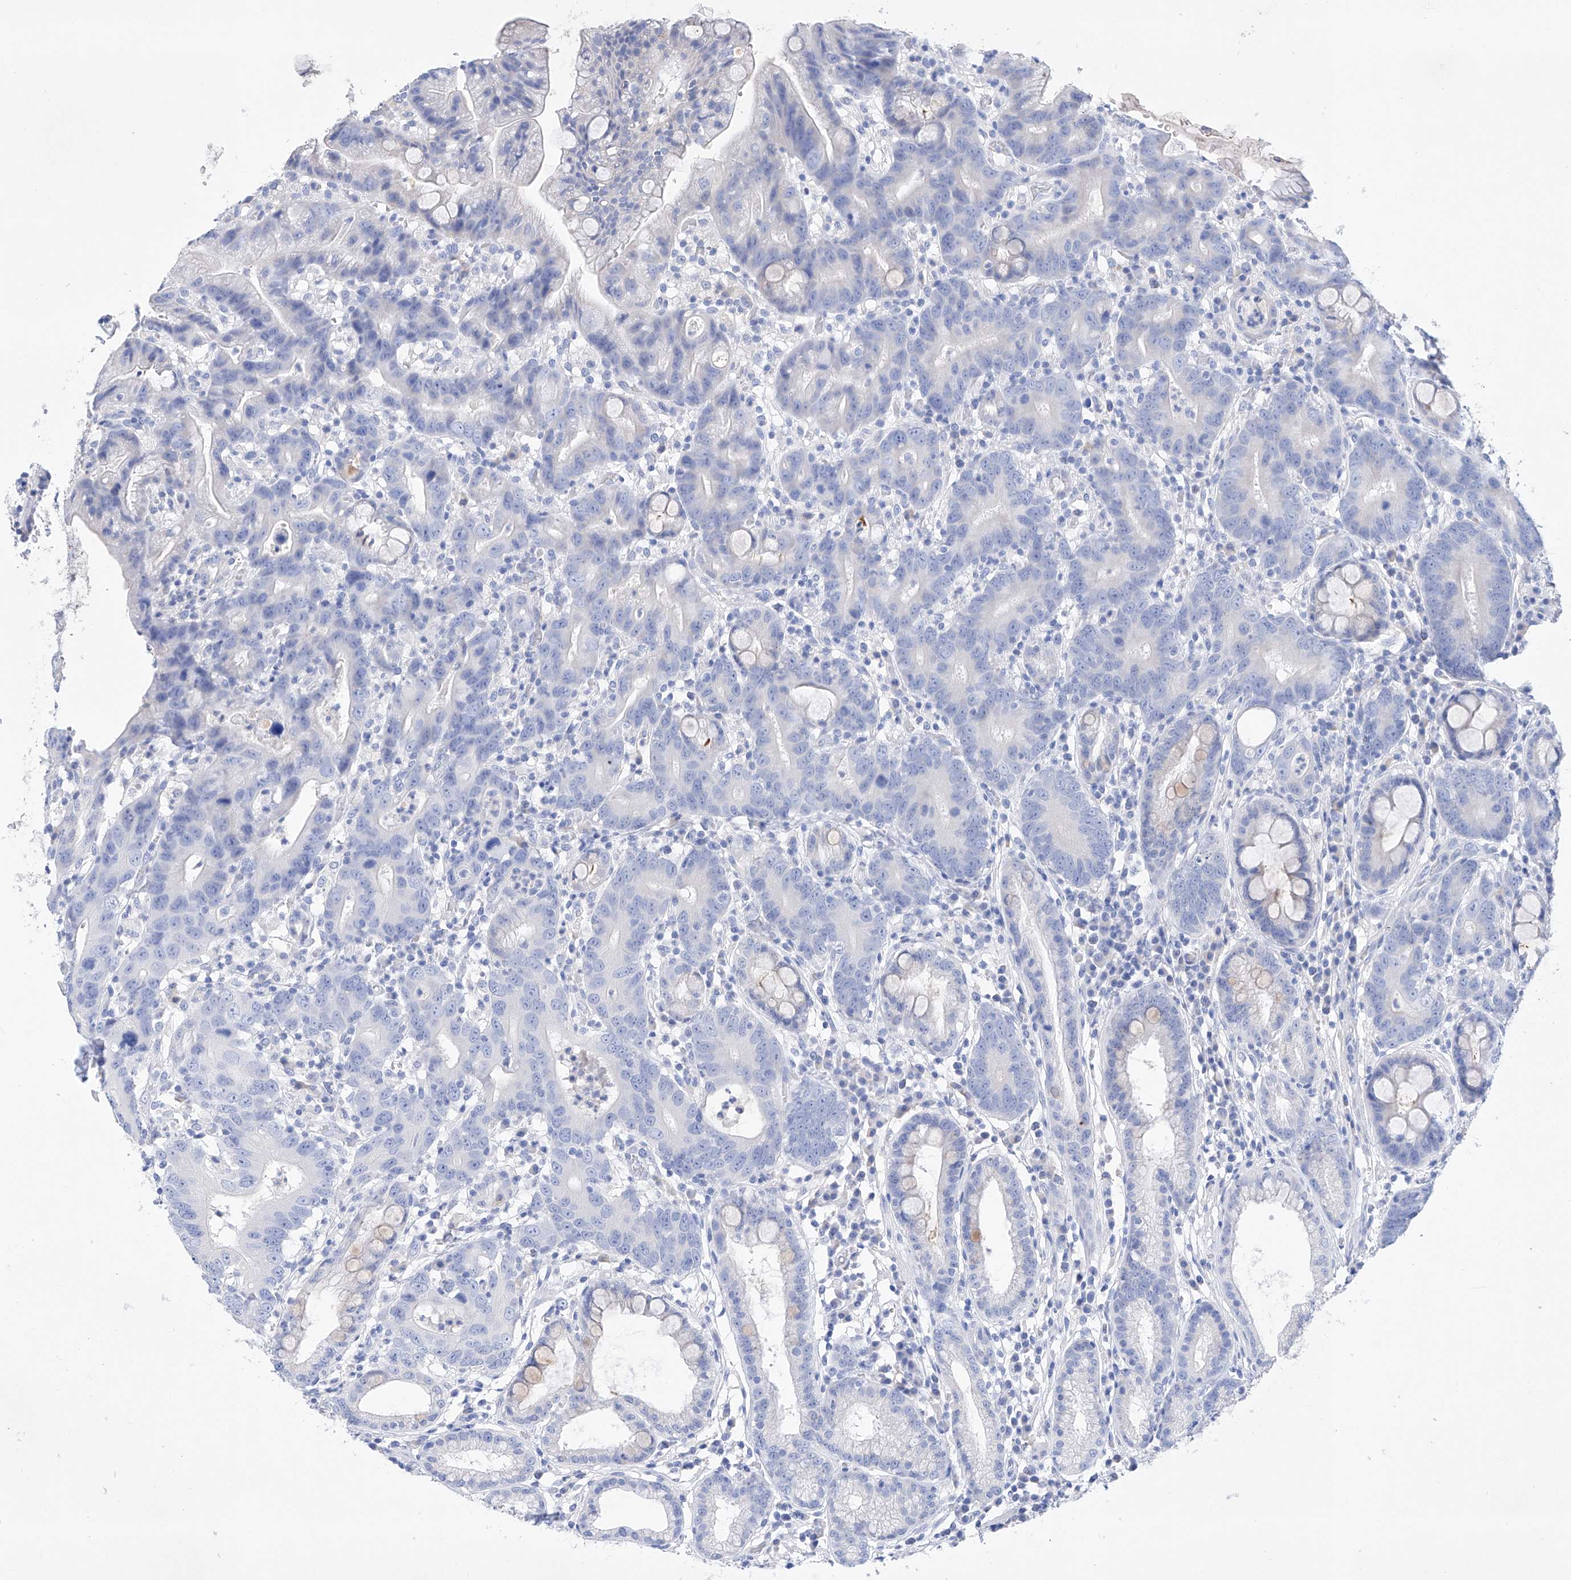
{"staining": {"intensity": "negative", "quantity": "none", "location": "none"}, "tissue": "stomach", "cell_type": "Glandular cells", "image_type": "normal", "snomed": [{"axis": "morphology", "description": "Normal tissue, NOS"}, {"axis": "topography", "description": "Stomach"}], "caption": "Human stomach stained for a protein using immunohistochemistry exhibits no positivity in glandular cells.", "gene": "LURAP1", "patient": {"sex": "male", "age": 57}}